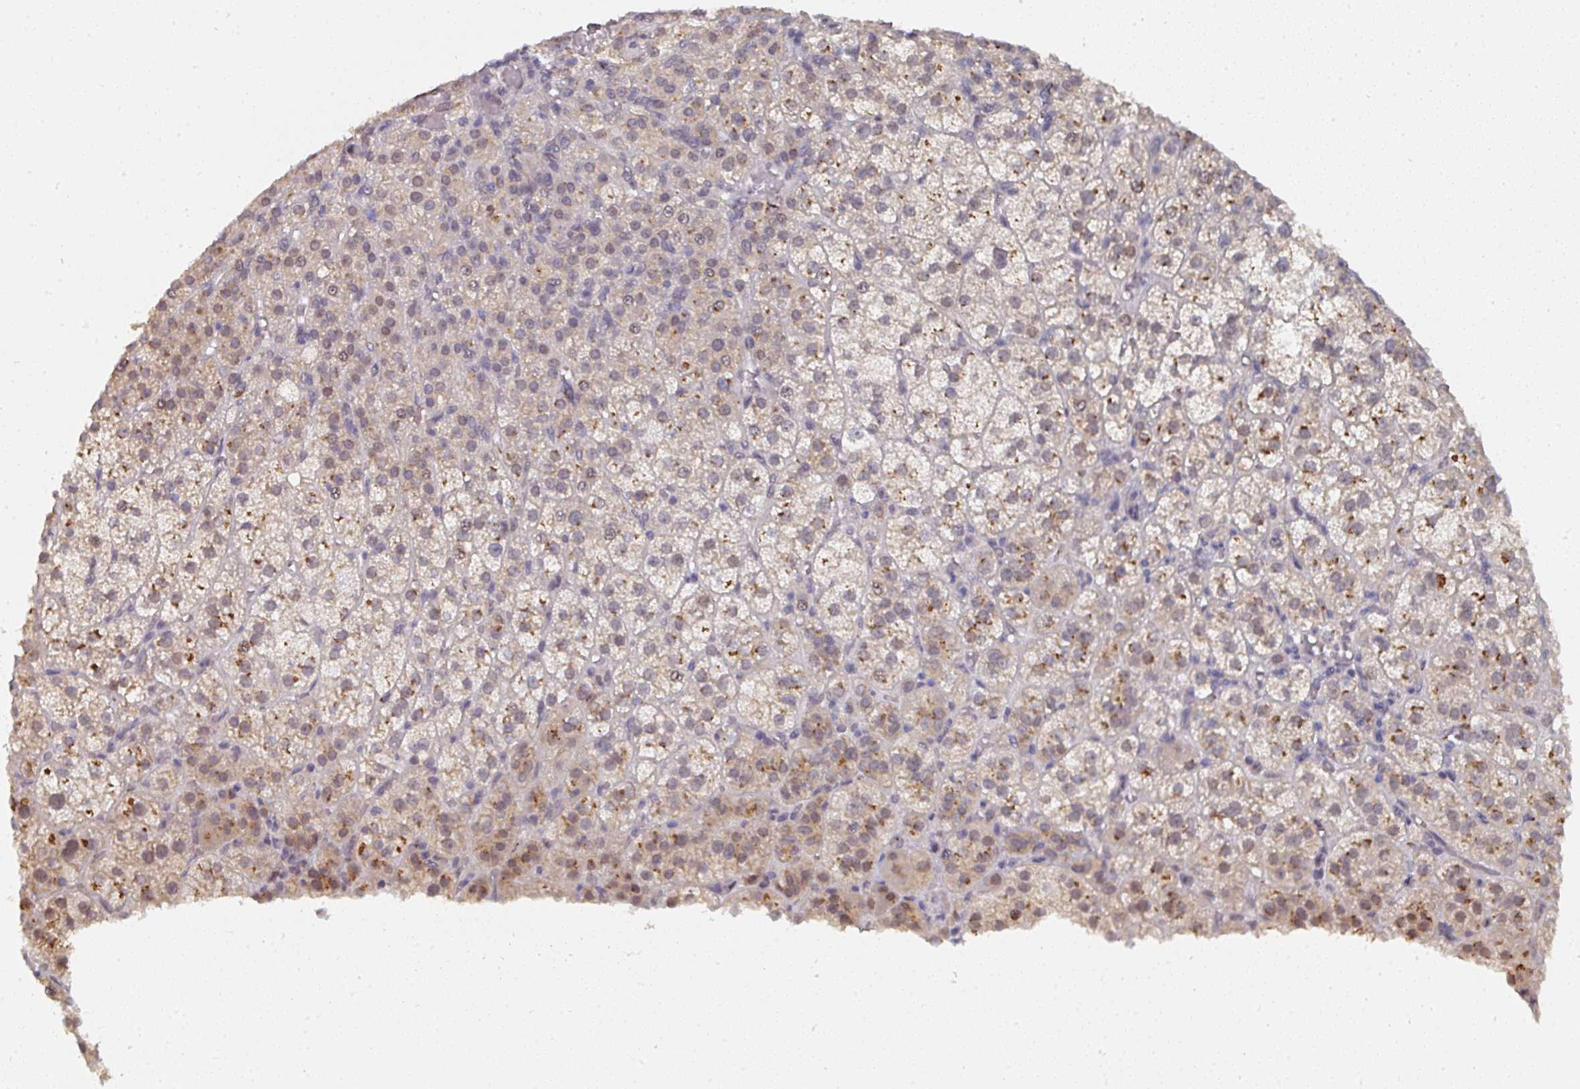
{"staining": {"intensity": "moderate", "quantity": "25%-75%", "location": "cytoplasmic/membranous,nuclear"}, "tissue": "adrenal gland", "cell_type": "Glandular cells", "image_type": "normal", "snomed": [{"axis": "morphology", "description": "Normal tissue, NOS"}, {"axis": "topography", "description": "Adrenal gland"}], "caption": "High-magnification brightfield microscopy of normal adrenal gland stained with DAB (3,3'-diaminobenzidine) (brown) and counterstained with hematoxylin (blue). glandular cells exhibit moderate cytoplasmic/membranous,nuclear positivity is present in about25%-75% of cells.", "gene": "C18orf25", "patient": {"sex": "female", "age": 60}}